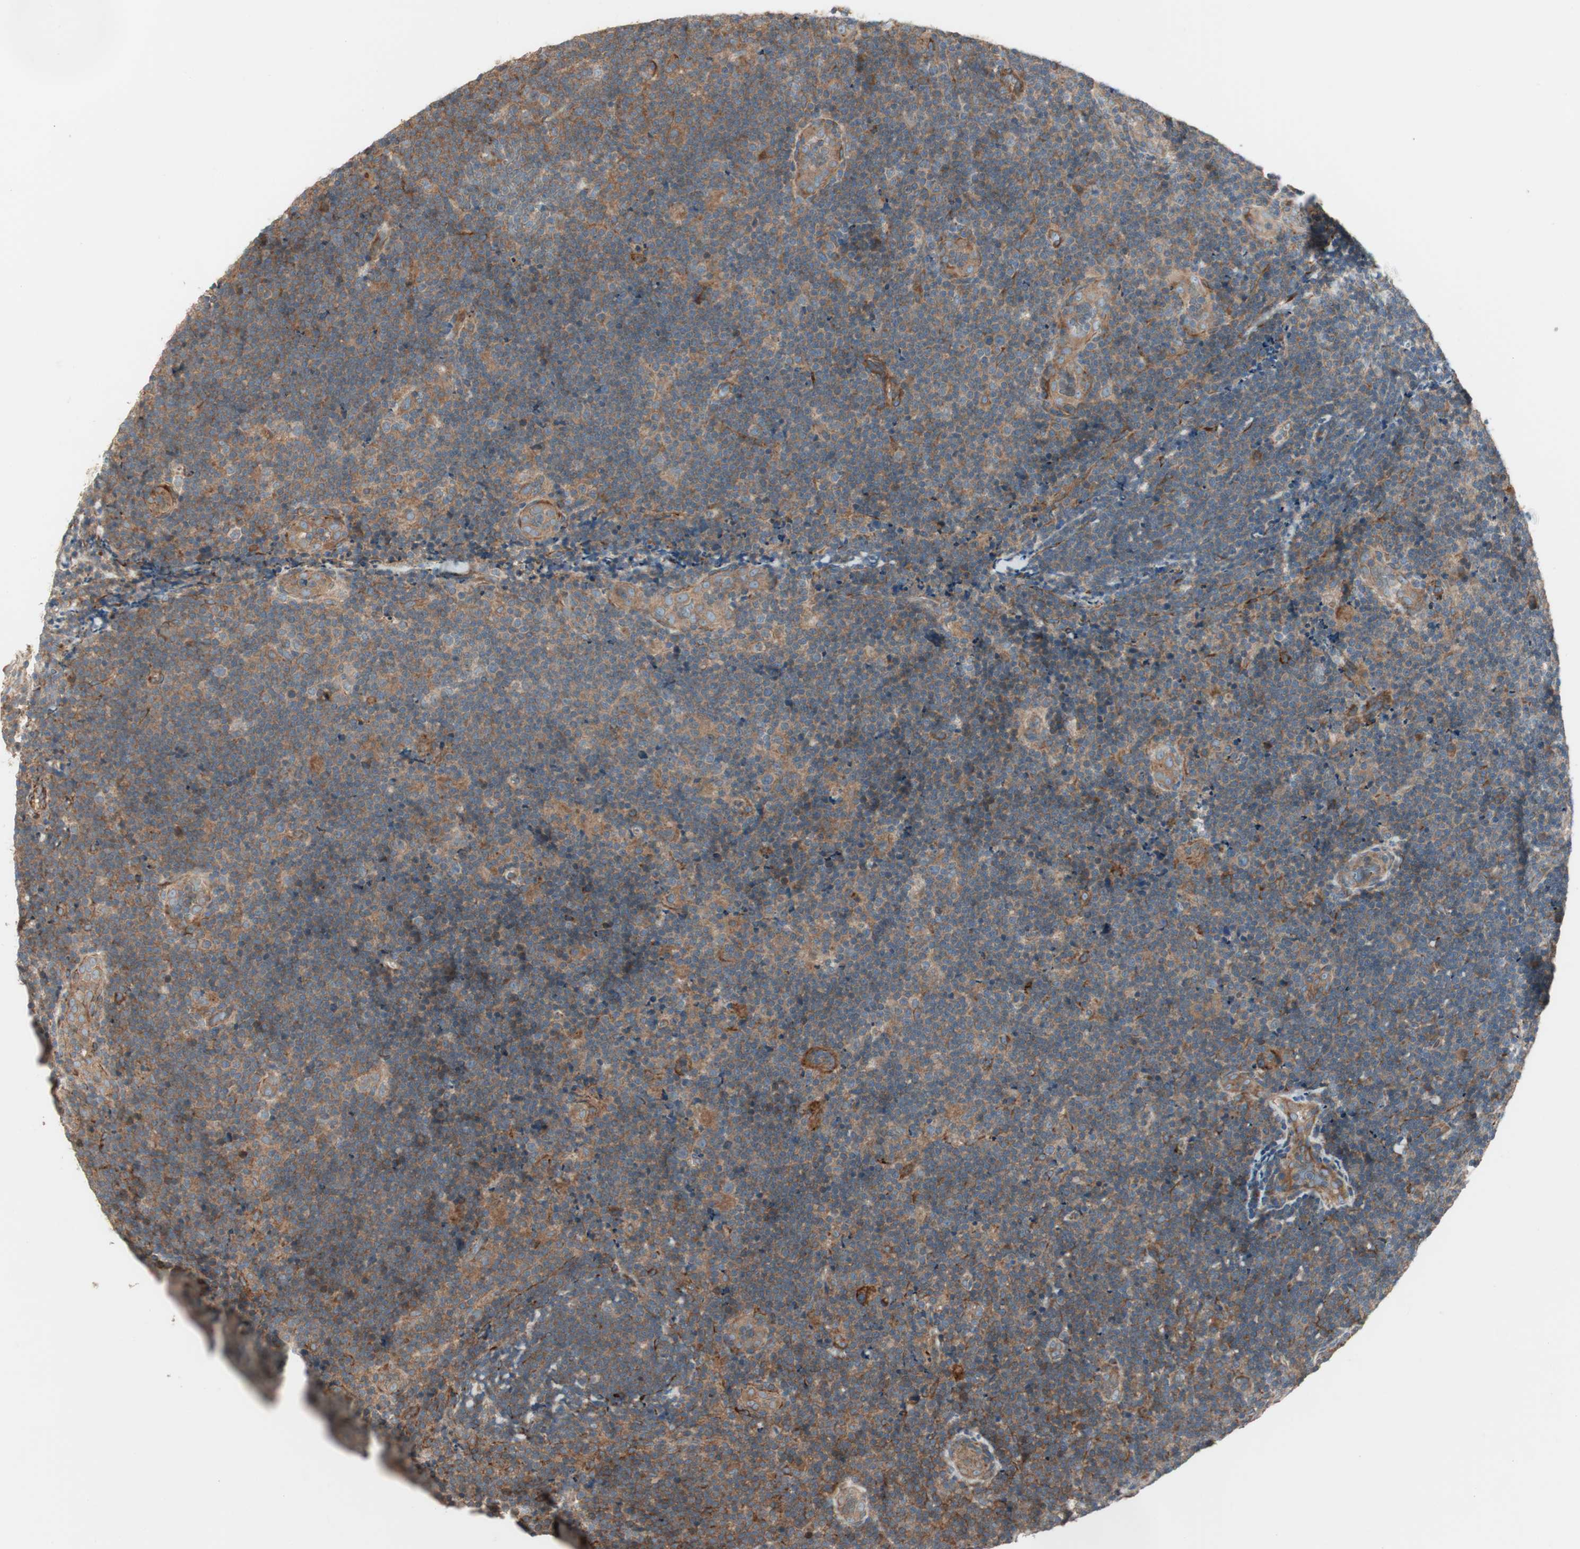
{"staining": {"intensity": "moderate", "quantity": ">75%", "location": "cytoplasmic/membranous"}, "tissue": "lymphoma", "cell_type": "Tumor cells", "image_type": "cancer", "snomed": [{"axis": "morphology", "description": "Malignant lymphoma, non-Hodgkin's type, Low grade"}, {"axis": "topography", "description": "Lymph node"}], "caption": "The micrograph displays immunohistochemical staining of lymphoma. There is moderate cytoplasmic/membranous staining is present in approximately >75% of tumor cells. (DAB (3,3'-diaminobenzidine) IHC, brown staining for protein, blue staining for nuclei).", "gene": "PRKG1", "patient": {"sex": "male", "age": 83}}